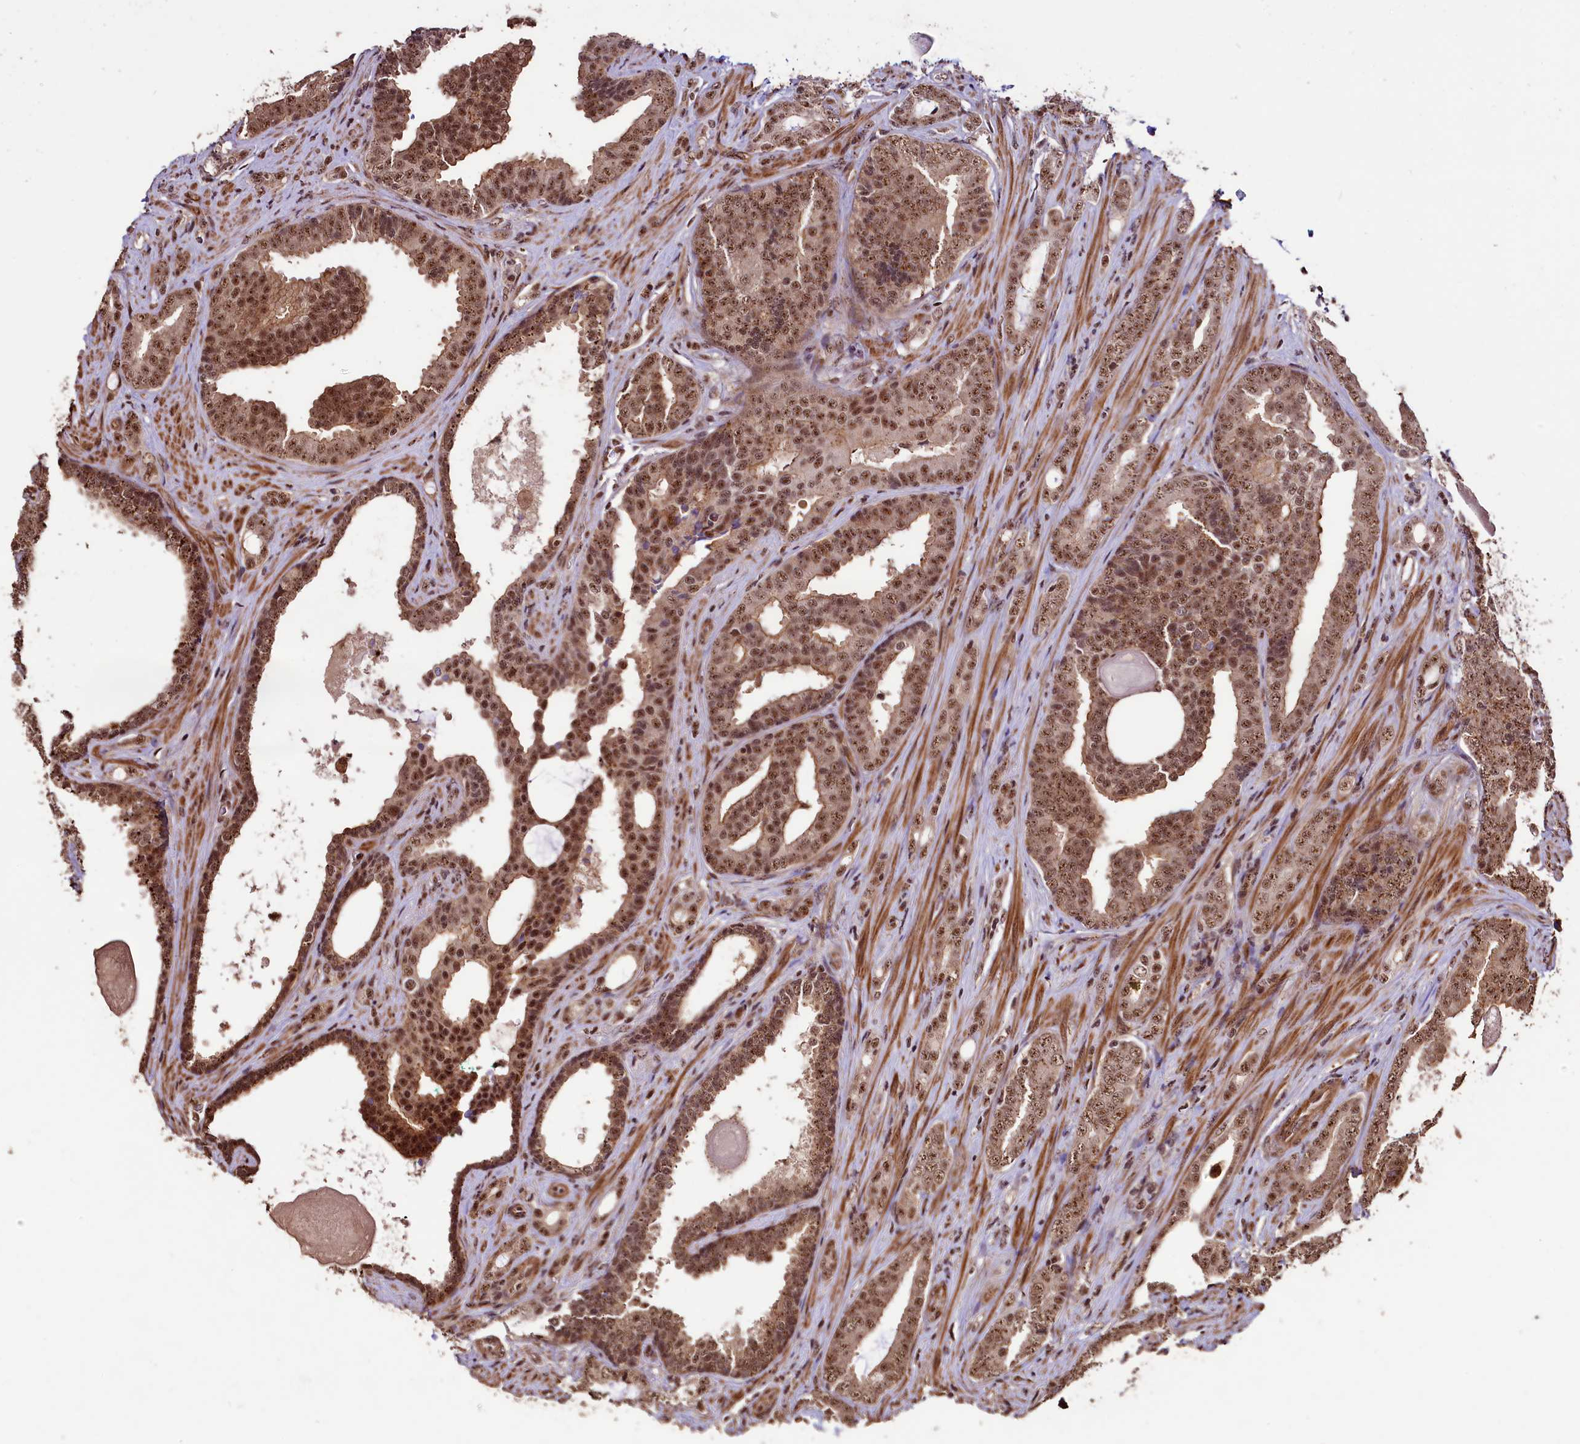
{"staining": {"intensity": "moderate", "quantity": ">75%", "location": "nuclear"}, "tissue": "prostate cancer", "cell_type": "Tumor cells", "image_type": "cancer", "snomed": [{"axis": "morphology", "description": "Adenocarcinoma, High grade"}, {"axis": "topography", "description": "Prostate"}], "caption": "Immunohistochemistry histopathology image of neoplastic tissue: adenocarcinoma (high-grade) (prostate) stained using immunohistochemistry demonstrates medium levels of moderate protein expression localized specifically in the nuclear of tumor cells, appearing as a nuclear brown color.", "gene": "SFSWAP", "patient": {"sex": "male", "age": 63}}